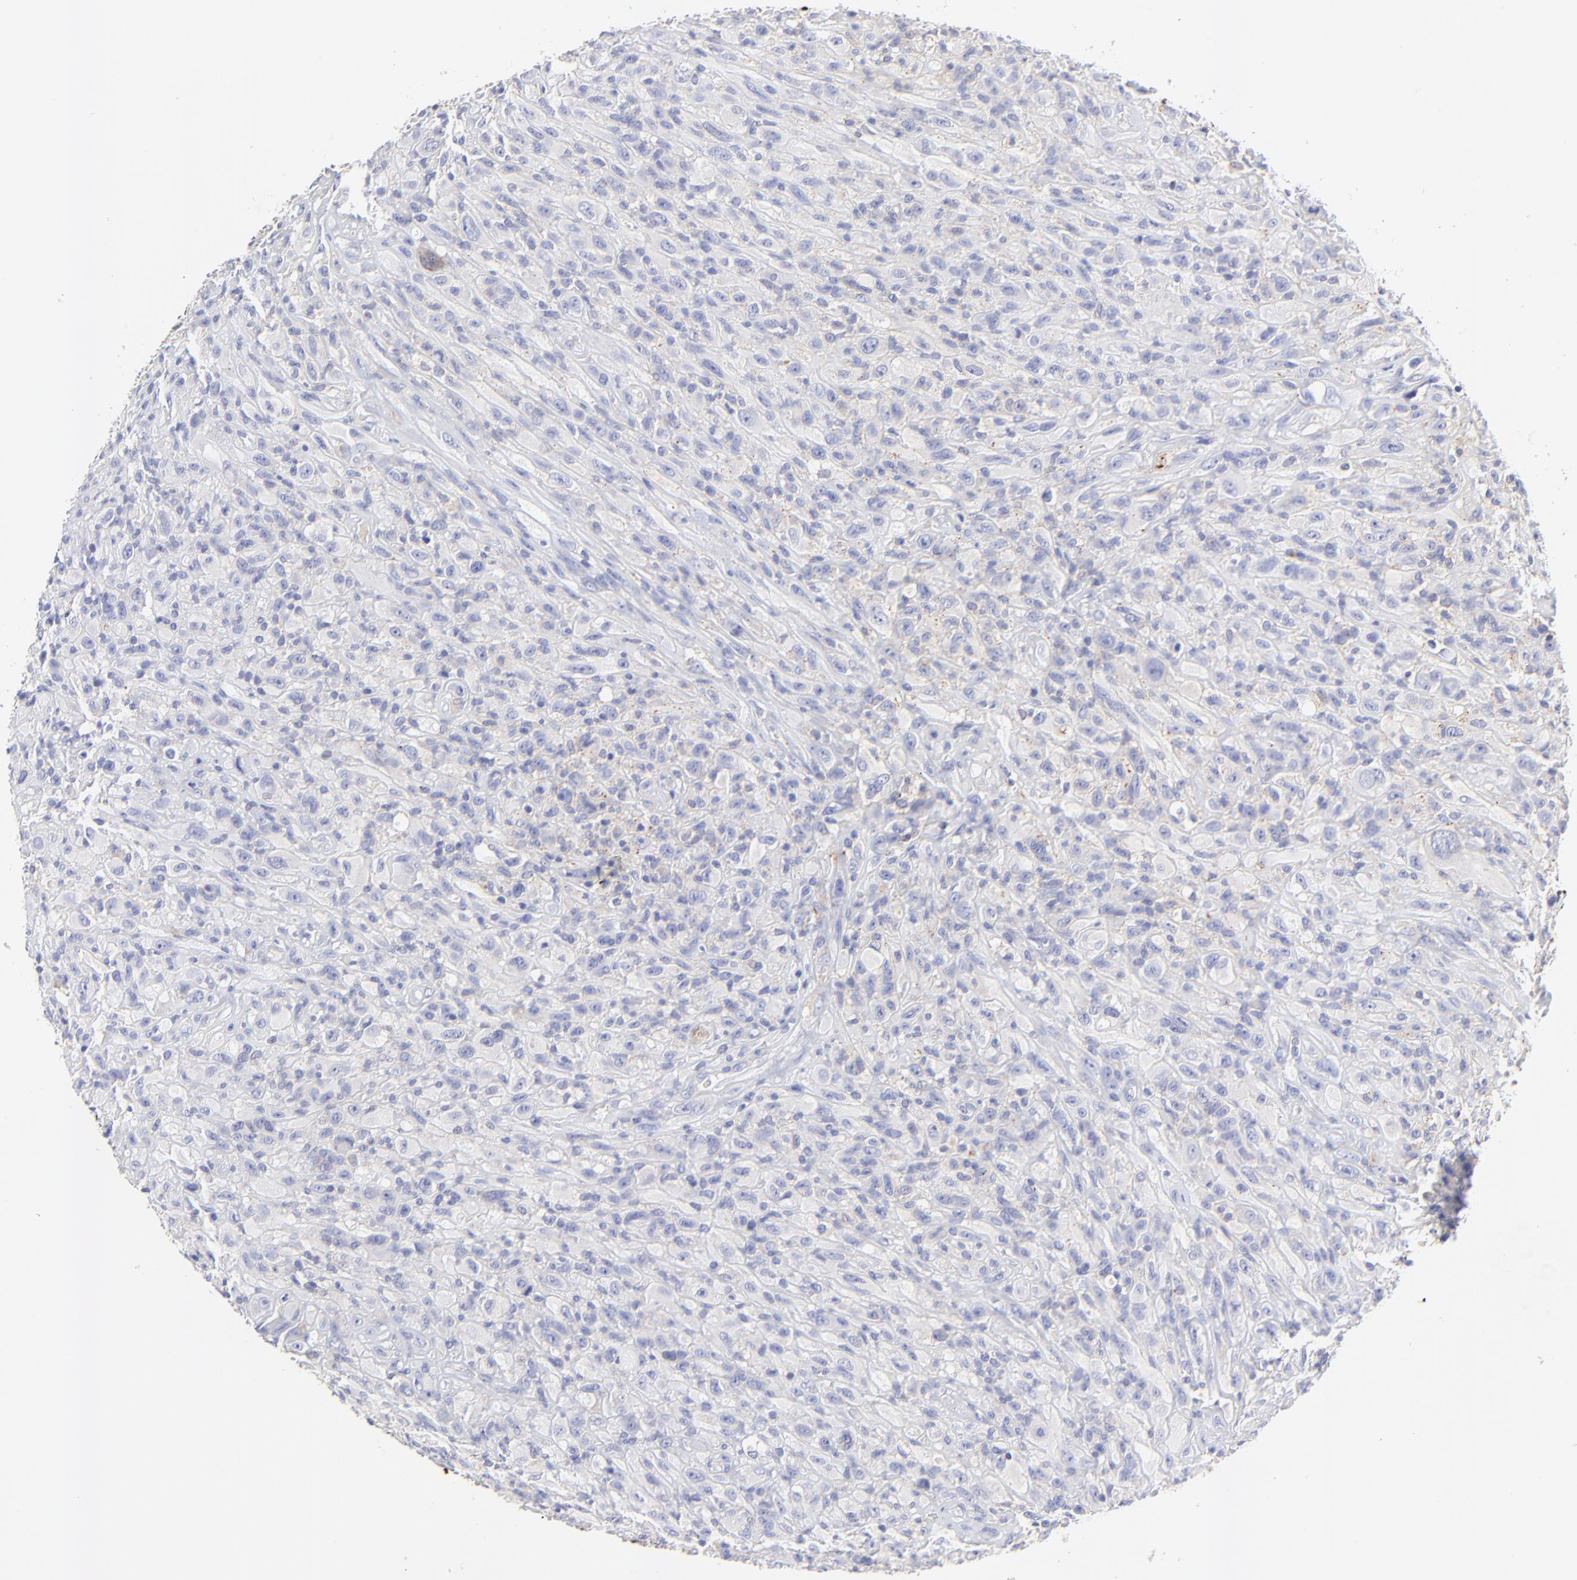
{"staining": {"intensity": "negative", "quantity": "none", "location": "none"}, "tissue": "glioma", "cell_type": "Tumor cells", "image_type": "cancer", "snomed": [{"axis": "morphology", "description": "Glioma, malignant, High grade"}, {"axis": "topography", "description": "Brain"}], "caption": "The micrograph displays no significant expression in tumor cells of glioma.", "gene": "LHFPL1", "patient": {"sex": "male", "age": 48}}